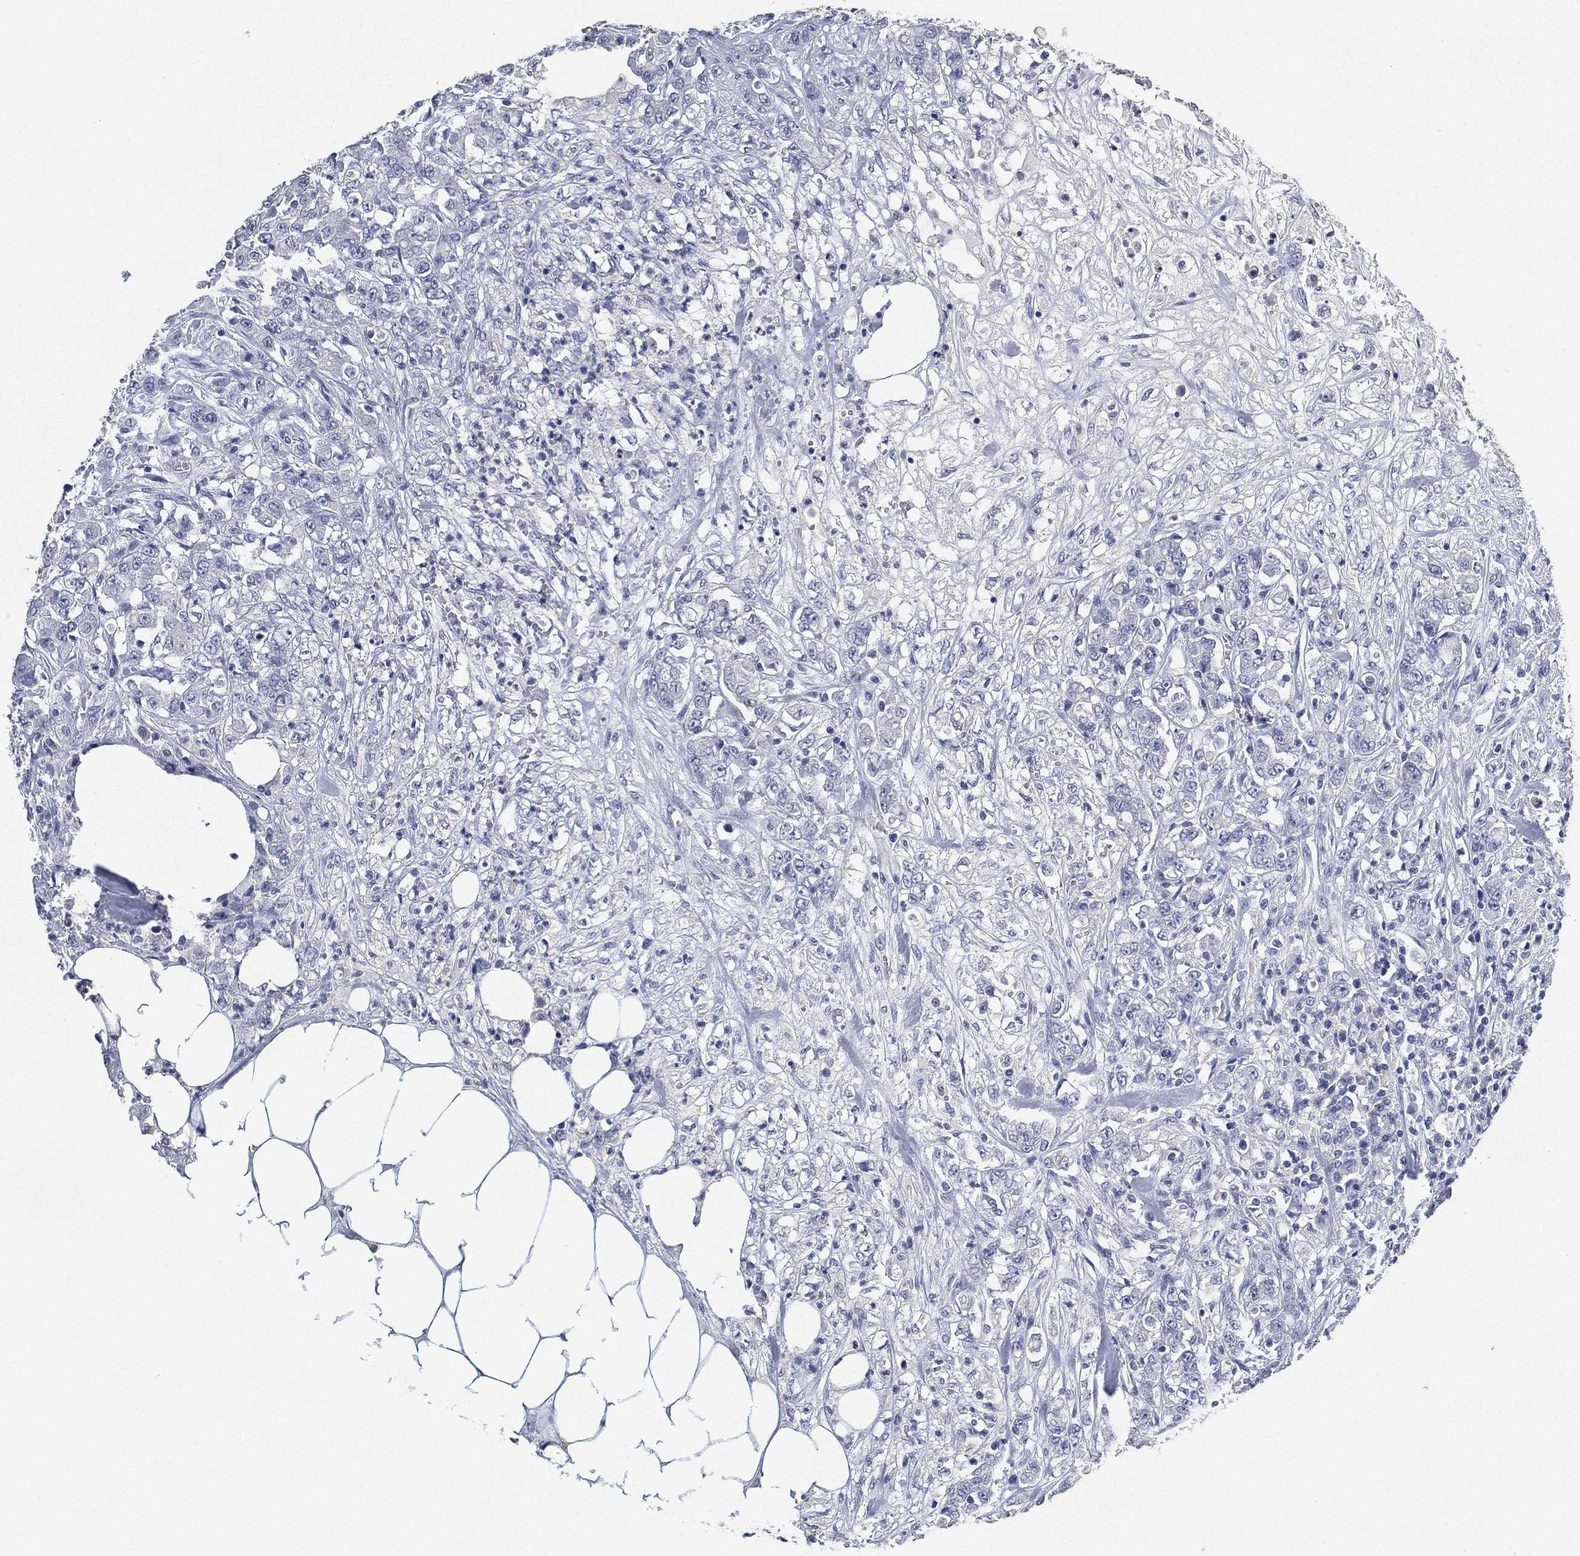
{"staining": {"intensity": "negative", "quantity": "none", "location": "none"}, "tissue": "colorectal cancer", "cell_type": "Tumor cells", "image_type": "cancer", "snomed": [{"axis": "morphology", "description": "Adenocarcinoma, NOS"}, {"axis": "topography", "description": "Colon"}], "caption": "Colorectal cancer was stained to show a protein in brown. There is no significant expression in tumor cells. (DAB (3,3'-diaminobenzidine) immunohistochemistry visualized using brightfield microscopy, high magnification).", "gene": "IYD", "patient": {"sex": "female", "age": 48}}